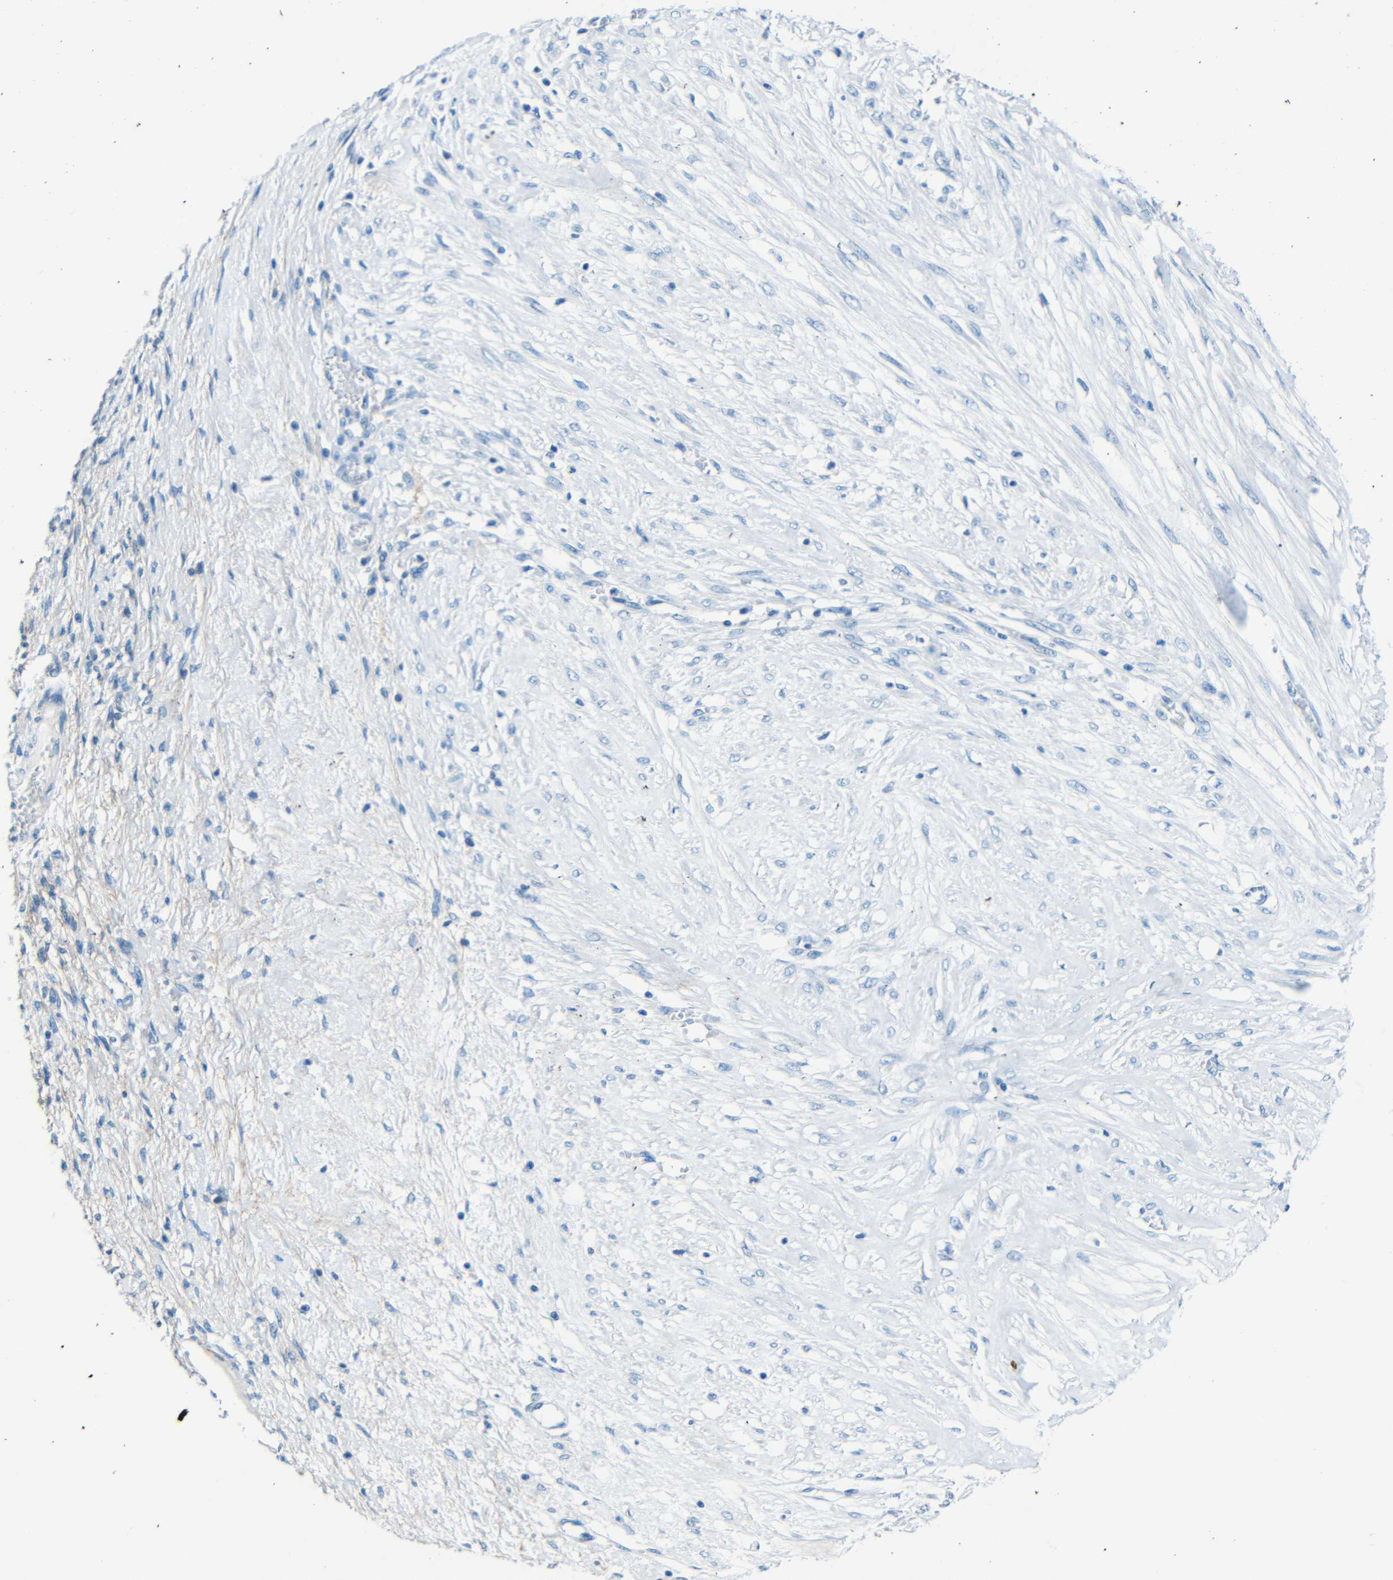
{"staining": {"intensity": "negative", "quantity": "none", "location": "none"}, "tissue": "ovarian cancer", "cell_type": "Tumor cells", "image_type": "cancer", "snomed": [{"axis": "morphology", "description": "Cystadenocarcinoma, mucinous, NOS"}, {"axis": "topography", "description": "Ovary"}], "caption": "IHC image of neoplastic tissue: human mucinous cystadenocarcinoma (ovarian) stained with DAB demonstrates no significant protein positivity in tumor cells.", "gene": "FBN2", "patient": {"sex": "female", "age": 80}}